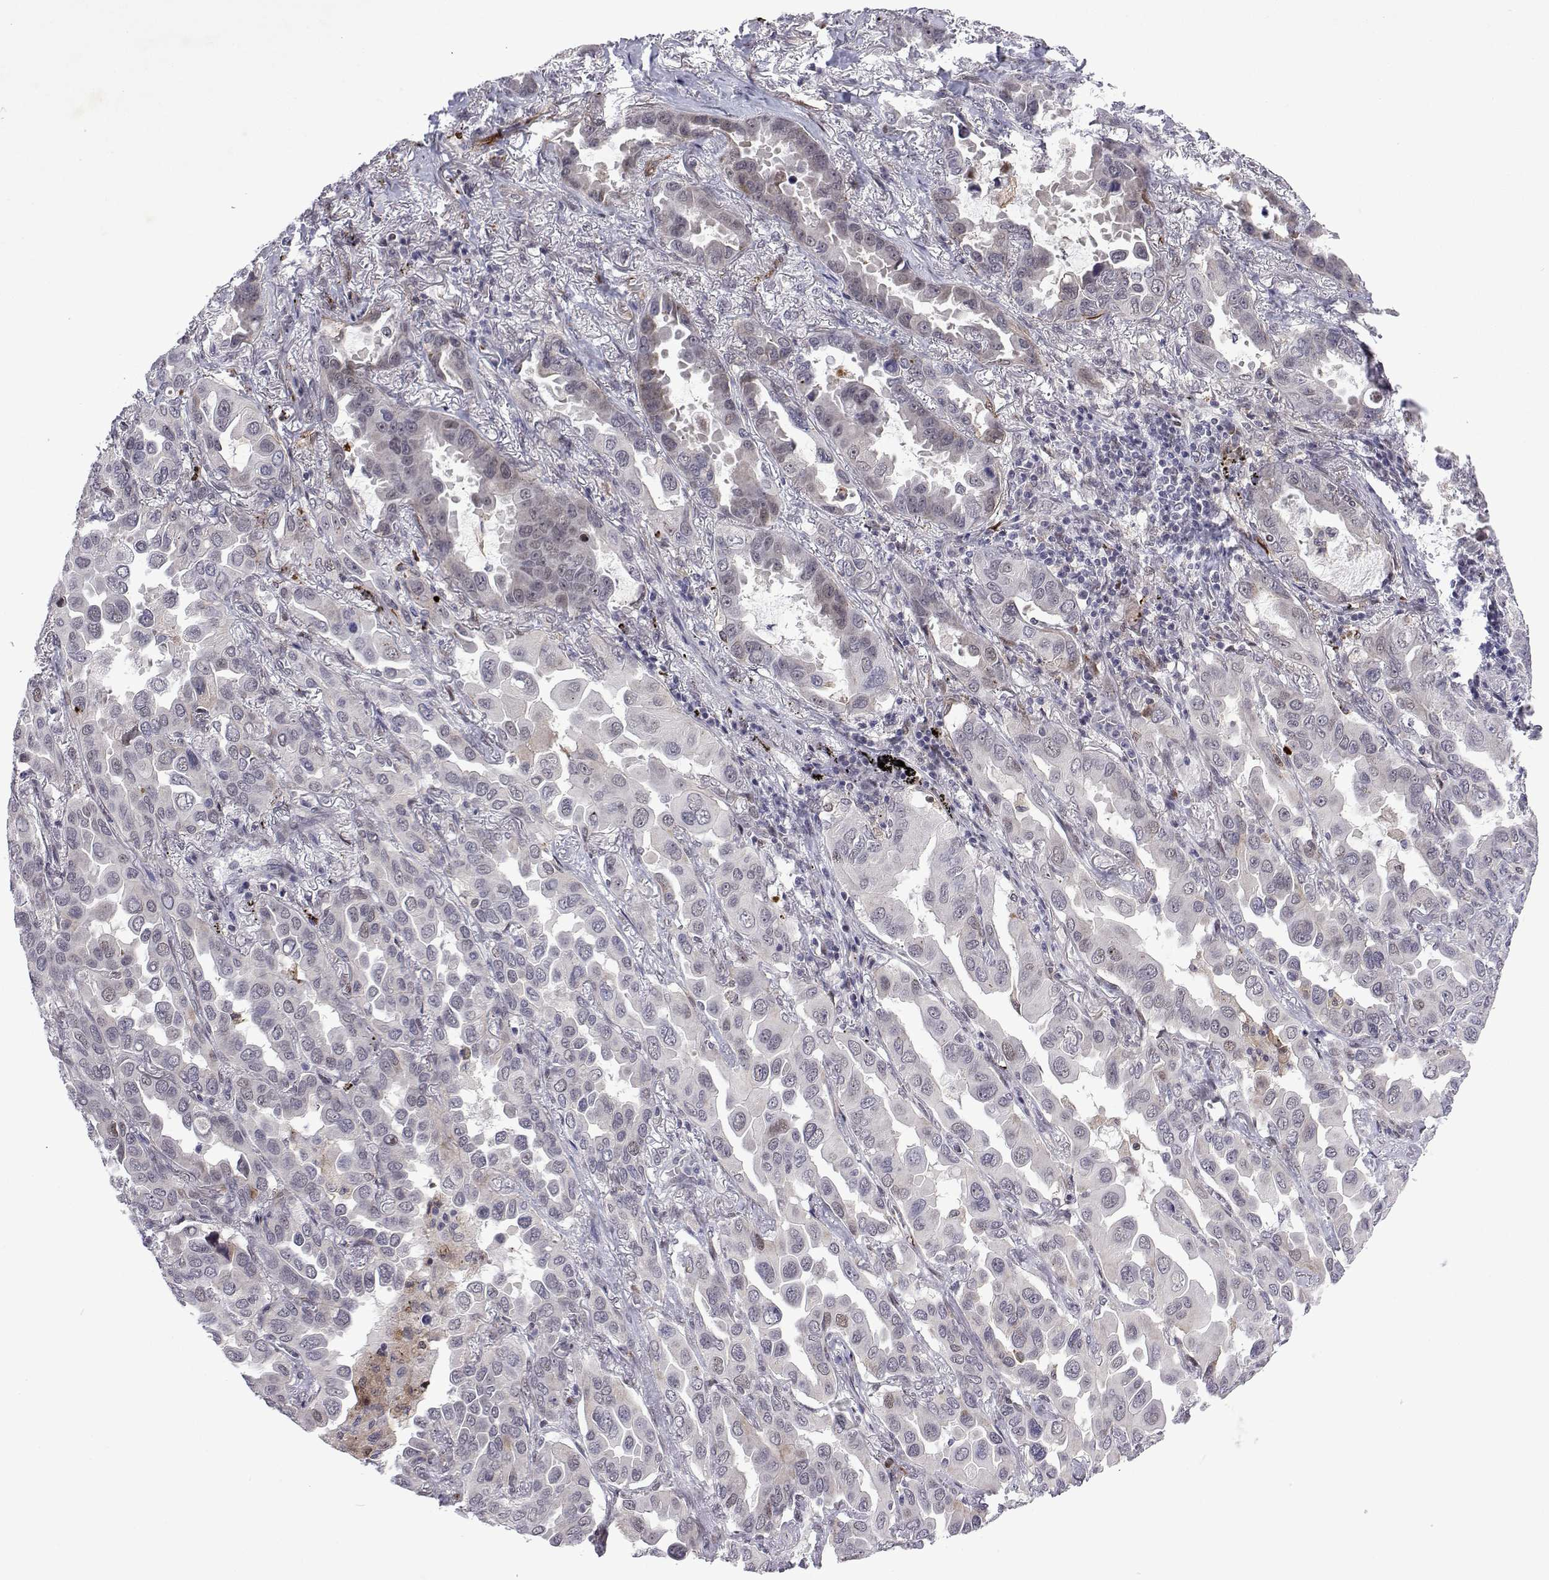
{"staining": {"intensity": "negative", "quantity": "none", "location": "none"}, "tissue": "lung cancer", "cell_type": "Tumor cells", "image_type": "cancer", "snomed": [{"axis": "morphology", "description": "Adenocarcinoma, NOS"}, {"axis": "topography", "description": "Lung"}], "caption": "High power microscopy micrograph of an IHC image of lung cancer (adenocarcinoma), revealing no significant positivity in tumor cells.", "gene": "EFCAB3", "patient": {"sex": "male", "age": 64}}